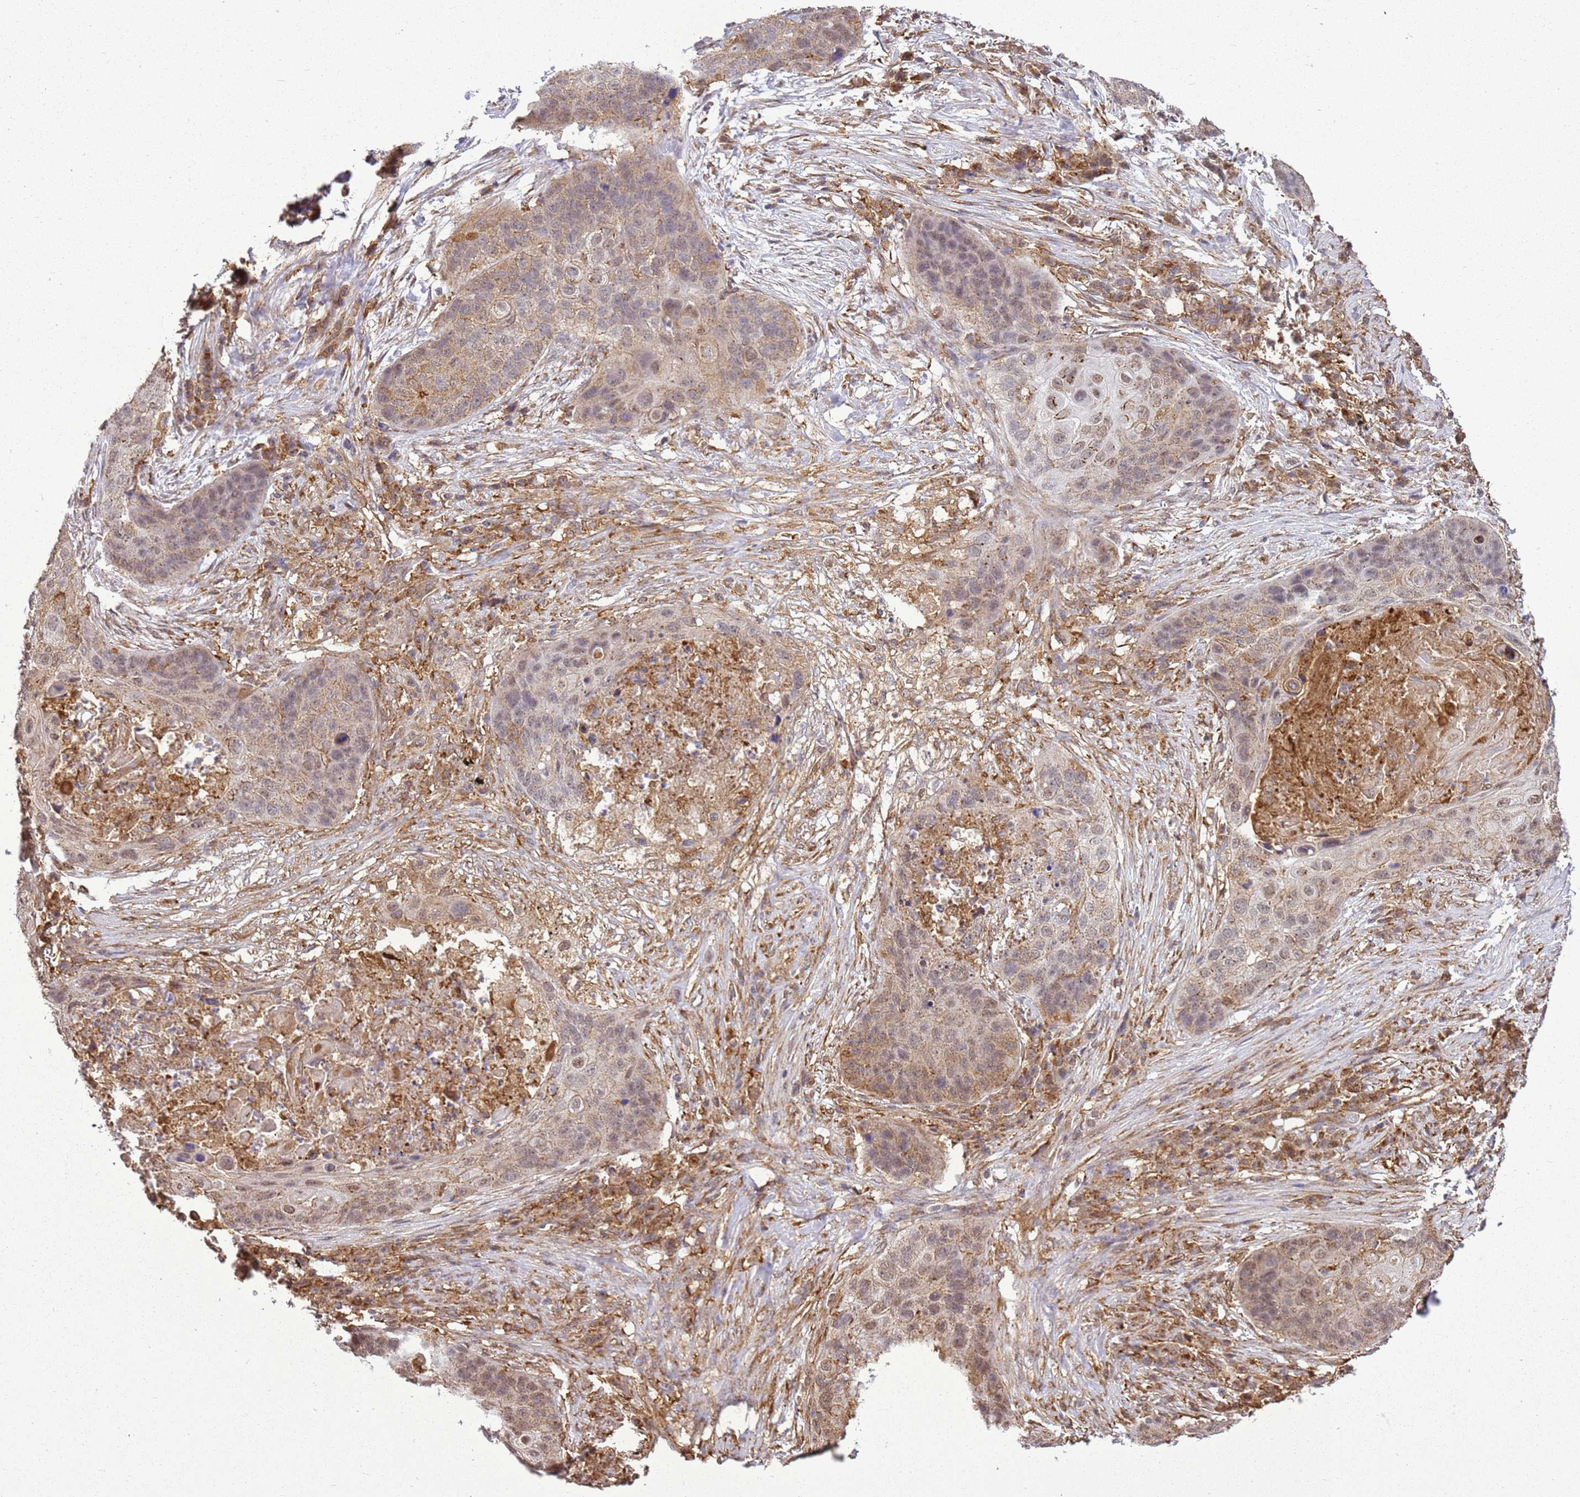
{"staining": {"intensity": "weak", "quantity": "<25%", "location": "cytoplasmic/membranous,nuclear"}, "tissue": "lung cancer", "cell_type": "Tumor cells", "image_type": "cancer", "snomed": [{"axis": "morphology", "description": "Squamous cell carcinoma, NOS"}, {"axis": "topography", "description": "Lung"}], "caption": "Image shows no protein staining in tumor cells of squamous cell carcinoma (lung) tissue.", "gene": "GABRE", "patient": {"sex": "female", "age": 63}}